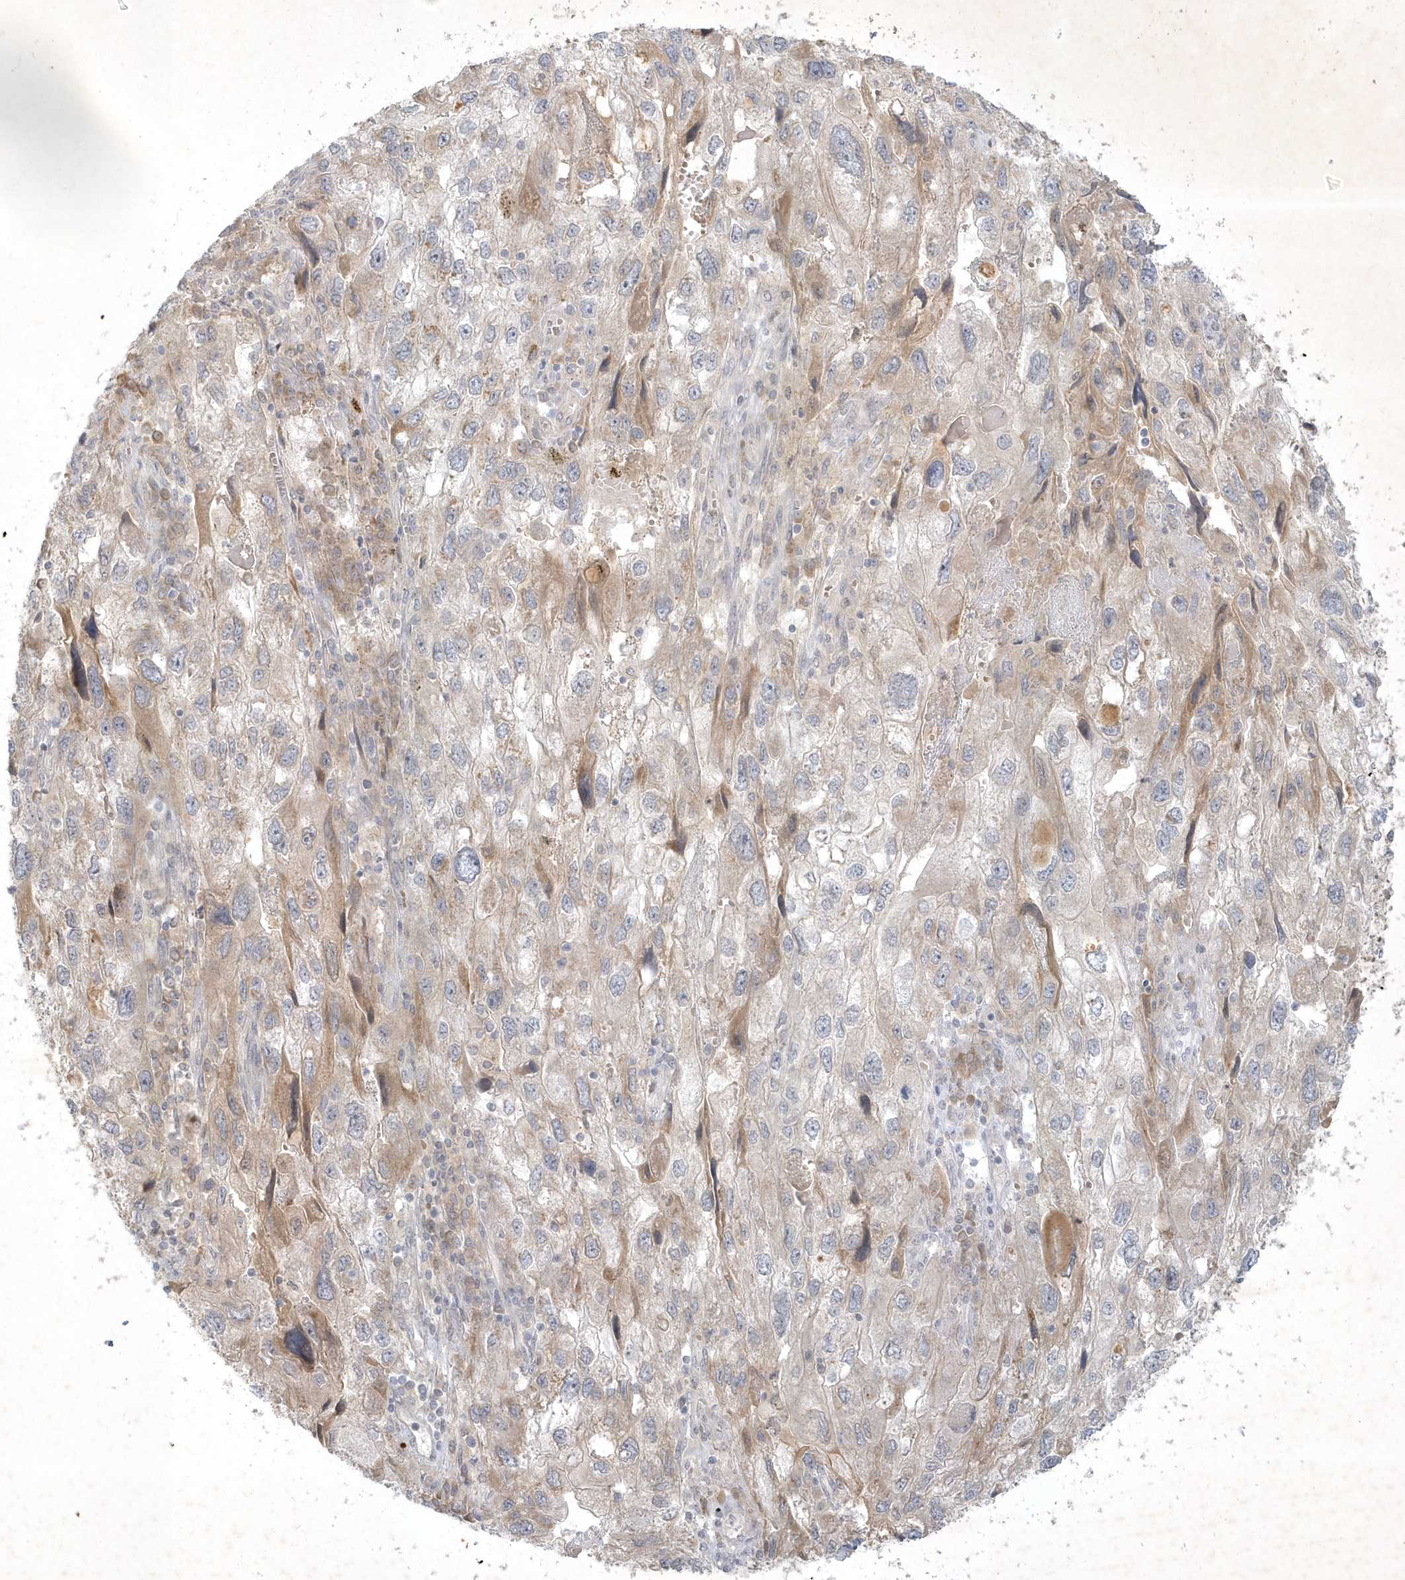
{"staining": {"intensity": "moderate", "quantity": "<25%", "location": "cytoplasmic/membranous"}, "tissue": "endometrial cancer", "cell_type": "Tumor cells", "image_type": "cancer", "snomed": [{"axis": "morphology", "description": "Adenocarcinoma, NOS"}, {"axis": "topography", "description": "Endometrium"}], "caption": "The micrograph displays immunohistochemical staining of endometrial adenocarcinoma. There is moderate cytoplasmic/membranous staining is appreciated in approximately <25% of tumor cells.", "gene": "BOD1", "patient": {"sex": "female", "age": 49}}